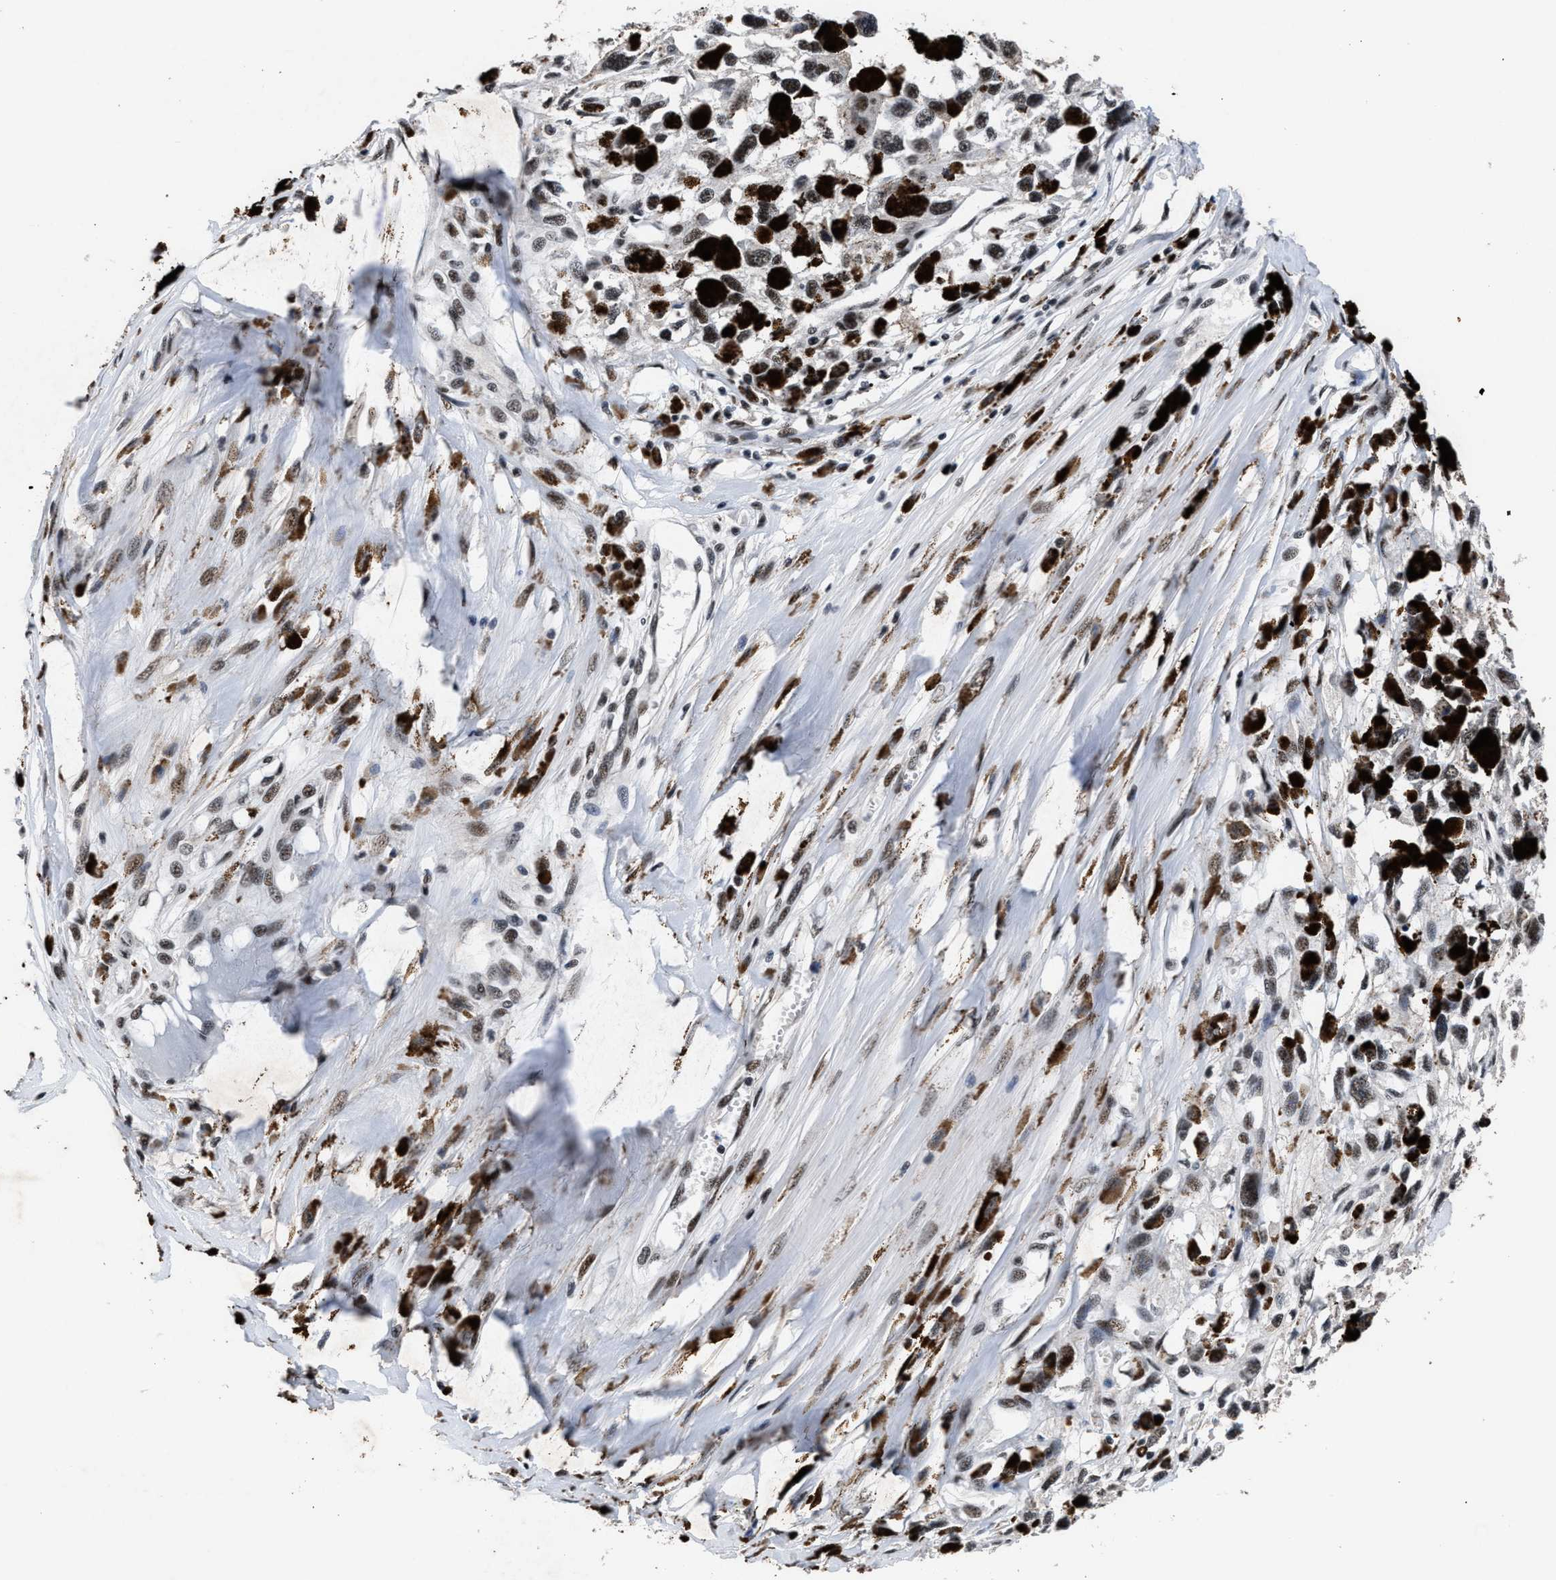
{"staining": {"intensity": "weak", "quantity": ">75%", "location": "nuclear"}, "tissue": "melanoma", "cell_type": "Tumor cells", "image_type": "cancer", "snomed": [{"axis": "morphology", "description": "Malignant melanoma, Metastatic site"}, {"axis": "topography", "description": "Lymph node"}], "caption": "Melanoma stained with DAB (3,3'-diaminobenzidine) IHC exhibits low levels of weak nuclear staining in about >75% of tumor cells.", "gene": "ZNF233", "patient": {"sex": "male", "age": 59}}